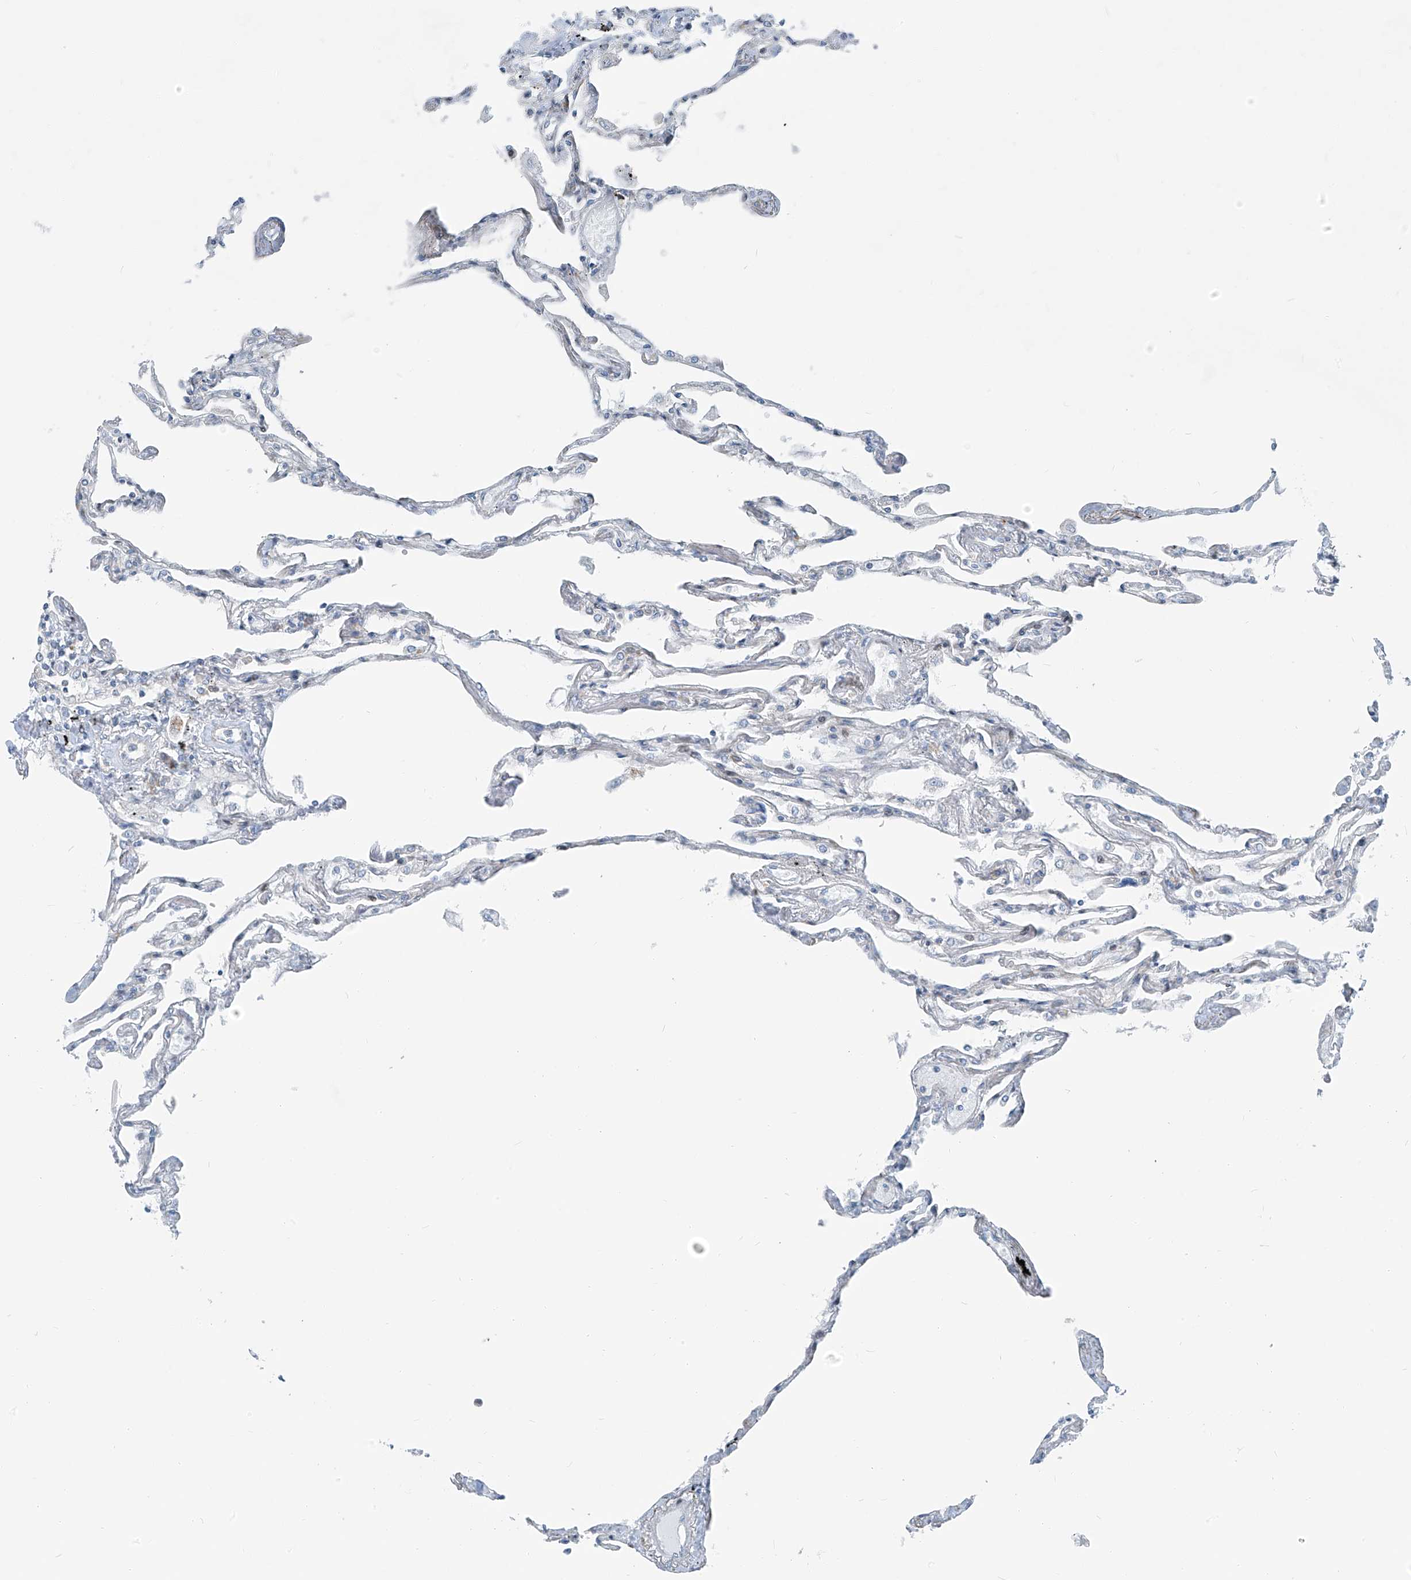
{"staining": {"intensity": "negative", "quantity": "none", "location": "none"}, "tissue": "lung", "cell_type": "Alveolar cells", "image_type": "normal", "snomed": [{"axis": "morphology", "description": "Normal tissue, NOS"}, {"axis": "topography", "description": "Lung"}], "caption": "This is an immunohistochemistry photomicrograph of benign lung. There is no staining in alveolar cells.", "gene": "HIC2", "patient": {"sex": "female", "age": 67}}